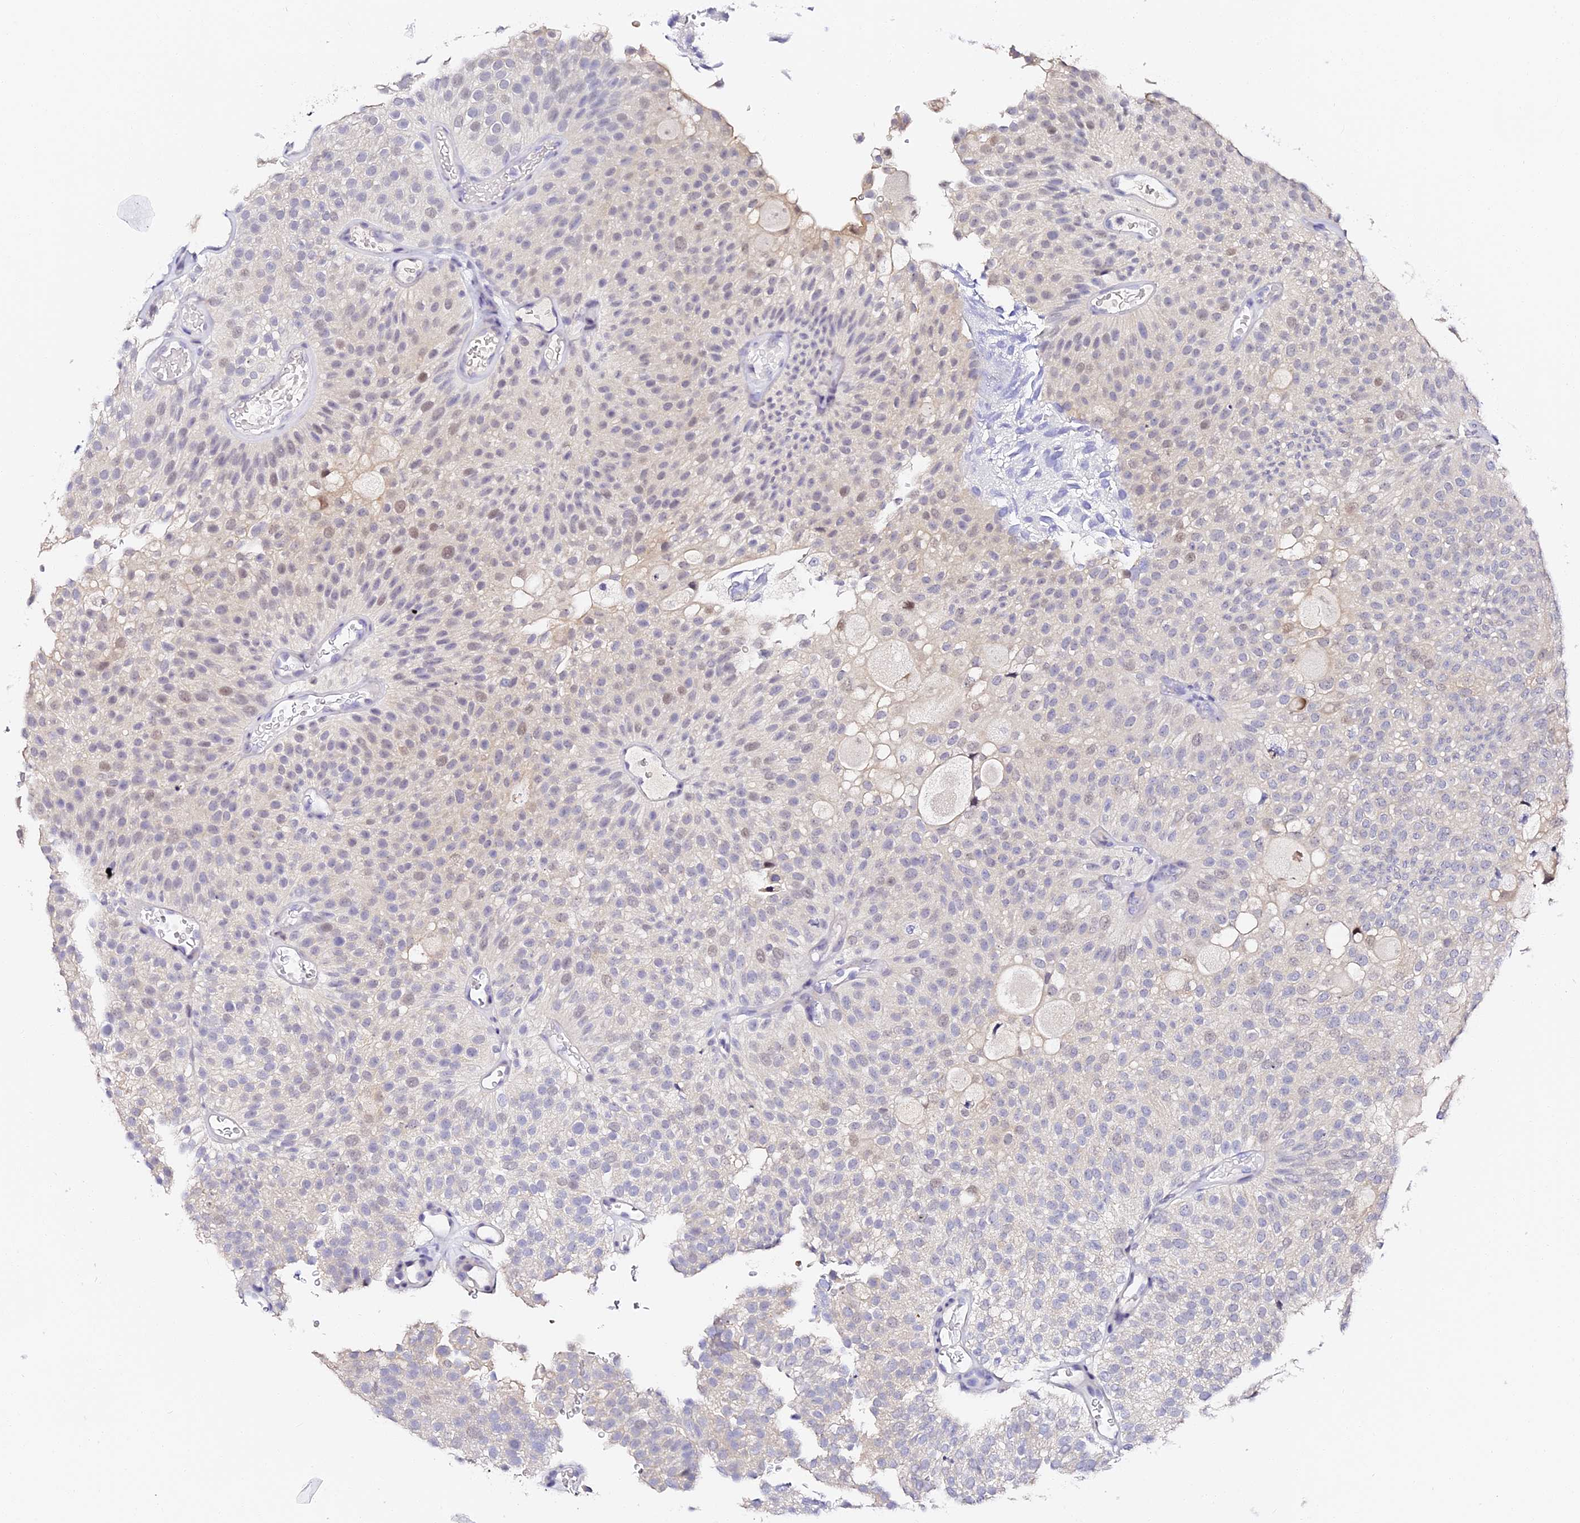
{"staining": {"intensity": "negative", "quantity": "none", "location": "none"}, "tissue": "urothelial cancer", "cell_type": "Tumor cells", "image_type": "cancer", "snomed": [{"axis": "morphology", "description": "Urothelial carcinoma, Low grade"}, {"axis": "topography", "description": "Urinary bladder"}], "caption": "DAB (3,3'-diaminobenzidine) immunohistochemical staining of low-grade urothelial carcinoma reveals no significant positivity in tumor cells.", "gene": "VPS33B", "patient": {"sex": "male", "age": 78}}